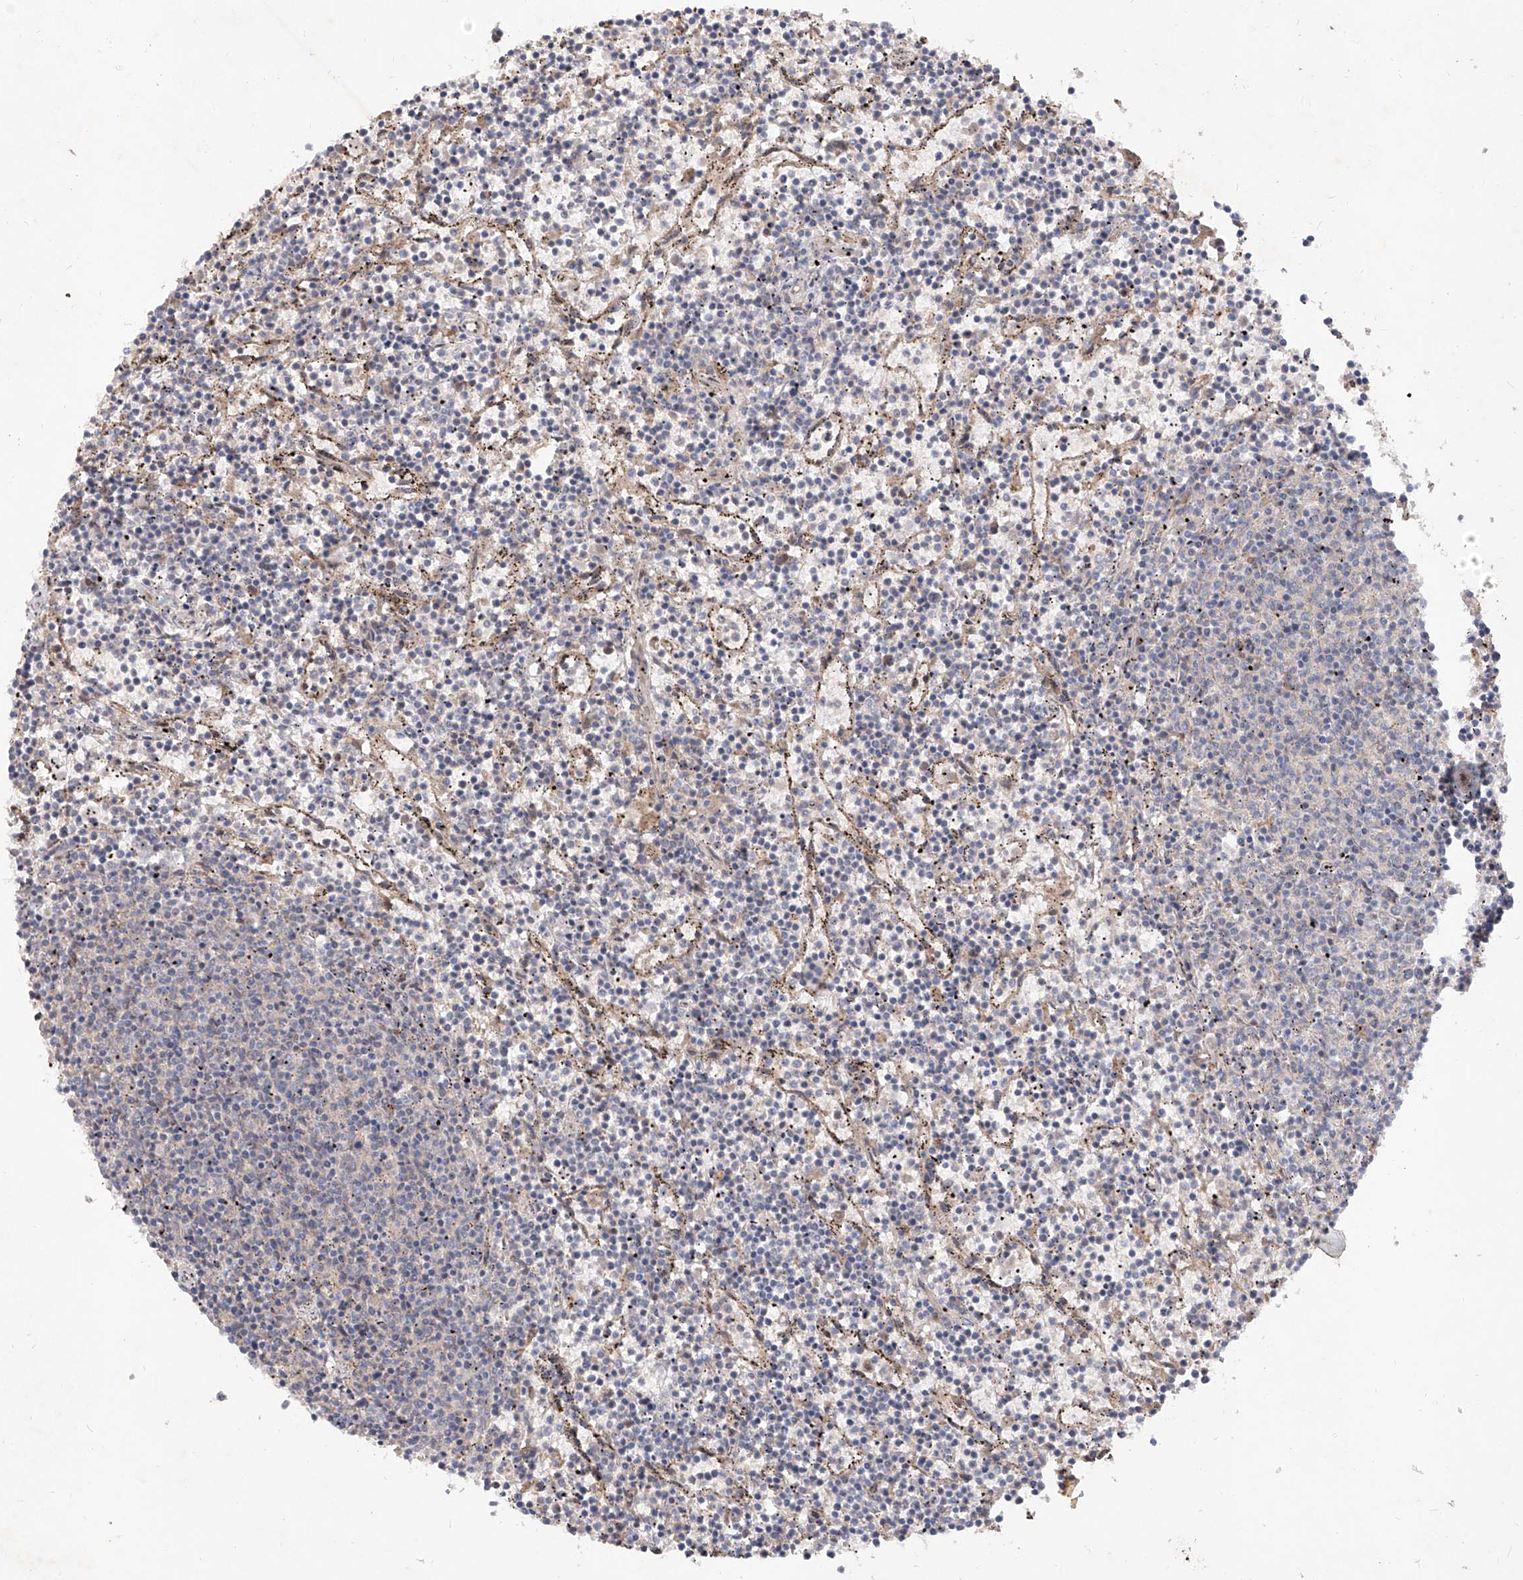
{"staining": {"intensity": "negative", "quantity": "none", "location": "none"}, "tissue": "lymphoma", "cell_type": "Tumor cells", "image_type": "cancer", "snomed": [{"axis": "morphology", "description": "Malignant lymphoma, non-Hodgkin's type, Low grade"}, {"axis": "topography", "description": "Spleen"}], "caption": "DAB (3,3'-diaminobenzidine) immunohistochemical staining of human lymphoma displays no significant positivity in tumor cells.", "gene": "FAM135A", "patient": {"sex": "female", "age": 50}}